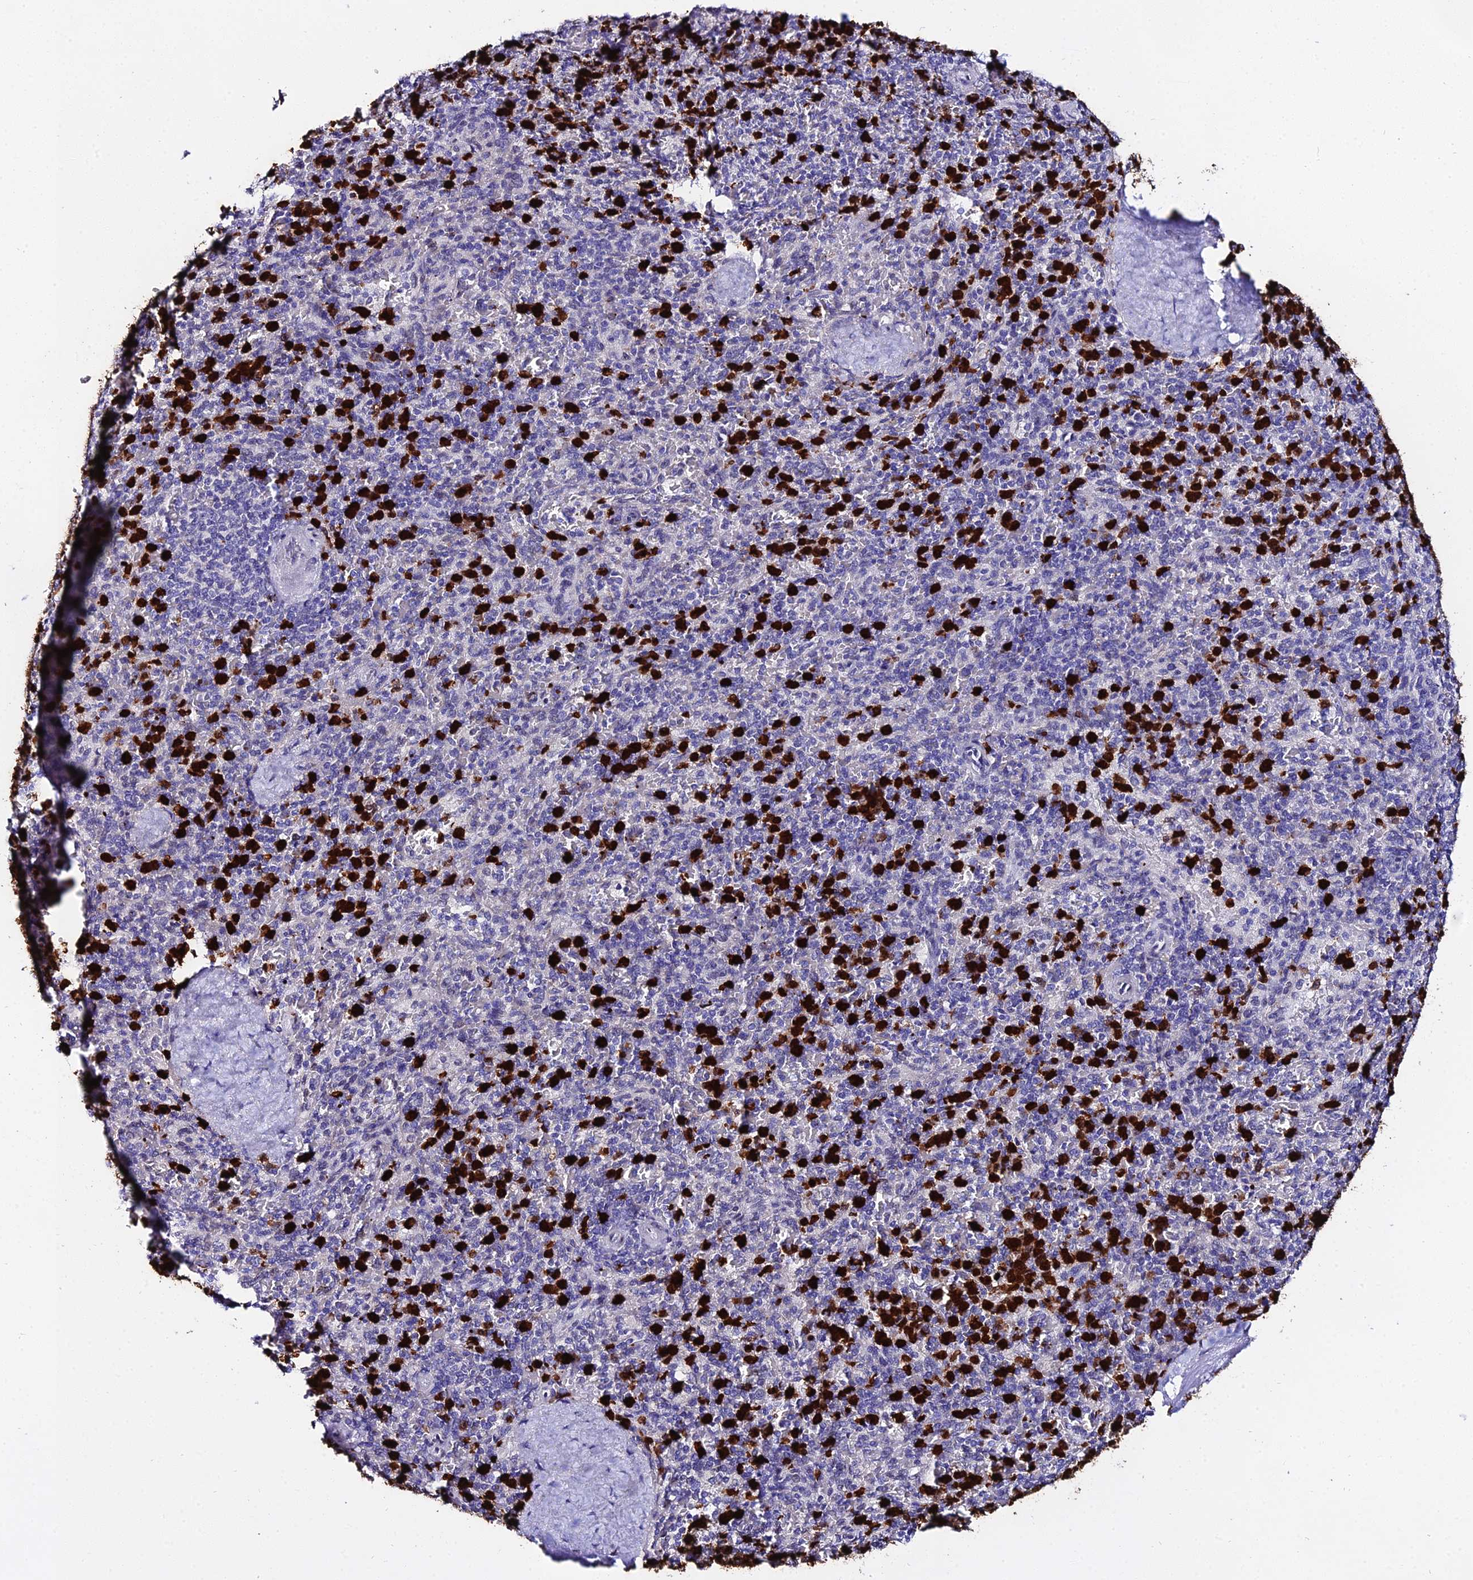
{"staining": {"intensity": "strong", "quantity": "25%-75%", "location": "cytoplasmic/membranous,nuclear"}, "tissue": "spleen", "cell_type": "Cells in red pulp", "image_type": "normal", "snomed": [{"axis": "morphology", "description": "Normal tissue, NOS"}, {"axis": "topography", "description": "Spleen"}], "caption": "Brown immunohistochemical staining in normal human spleen demonstrates strong cytoplasmic/membranous,nuclear positivity in approximately 25%-75% of cells in red pulp. The protein of interest is shown in brown color, while the nuclei are stained blue.", "gene": "MCM10", "patient": {"sex": "male", "age": 82}}